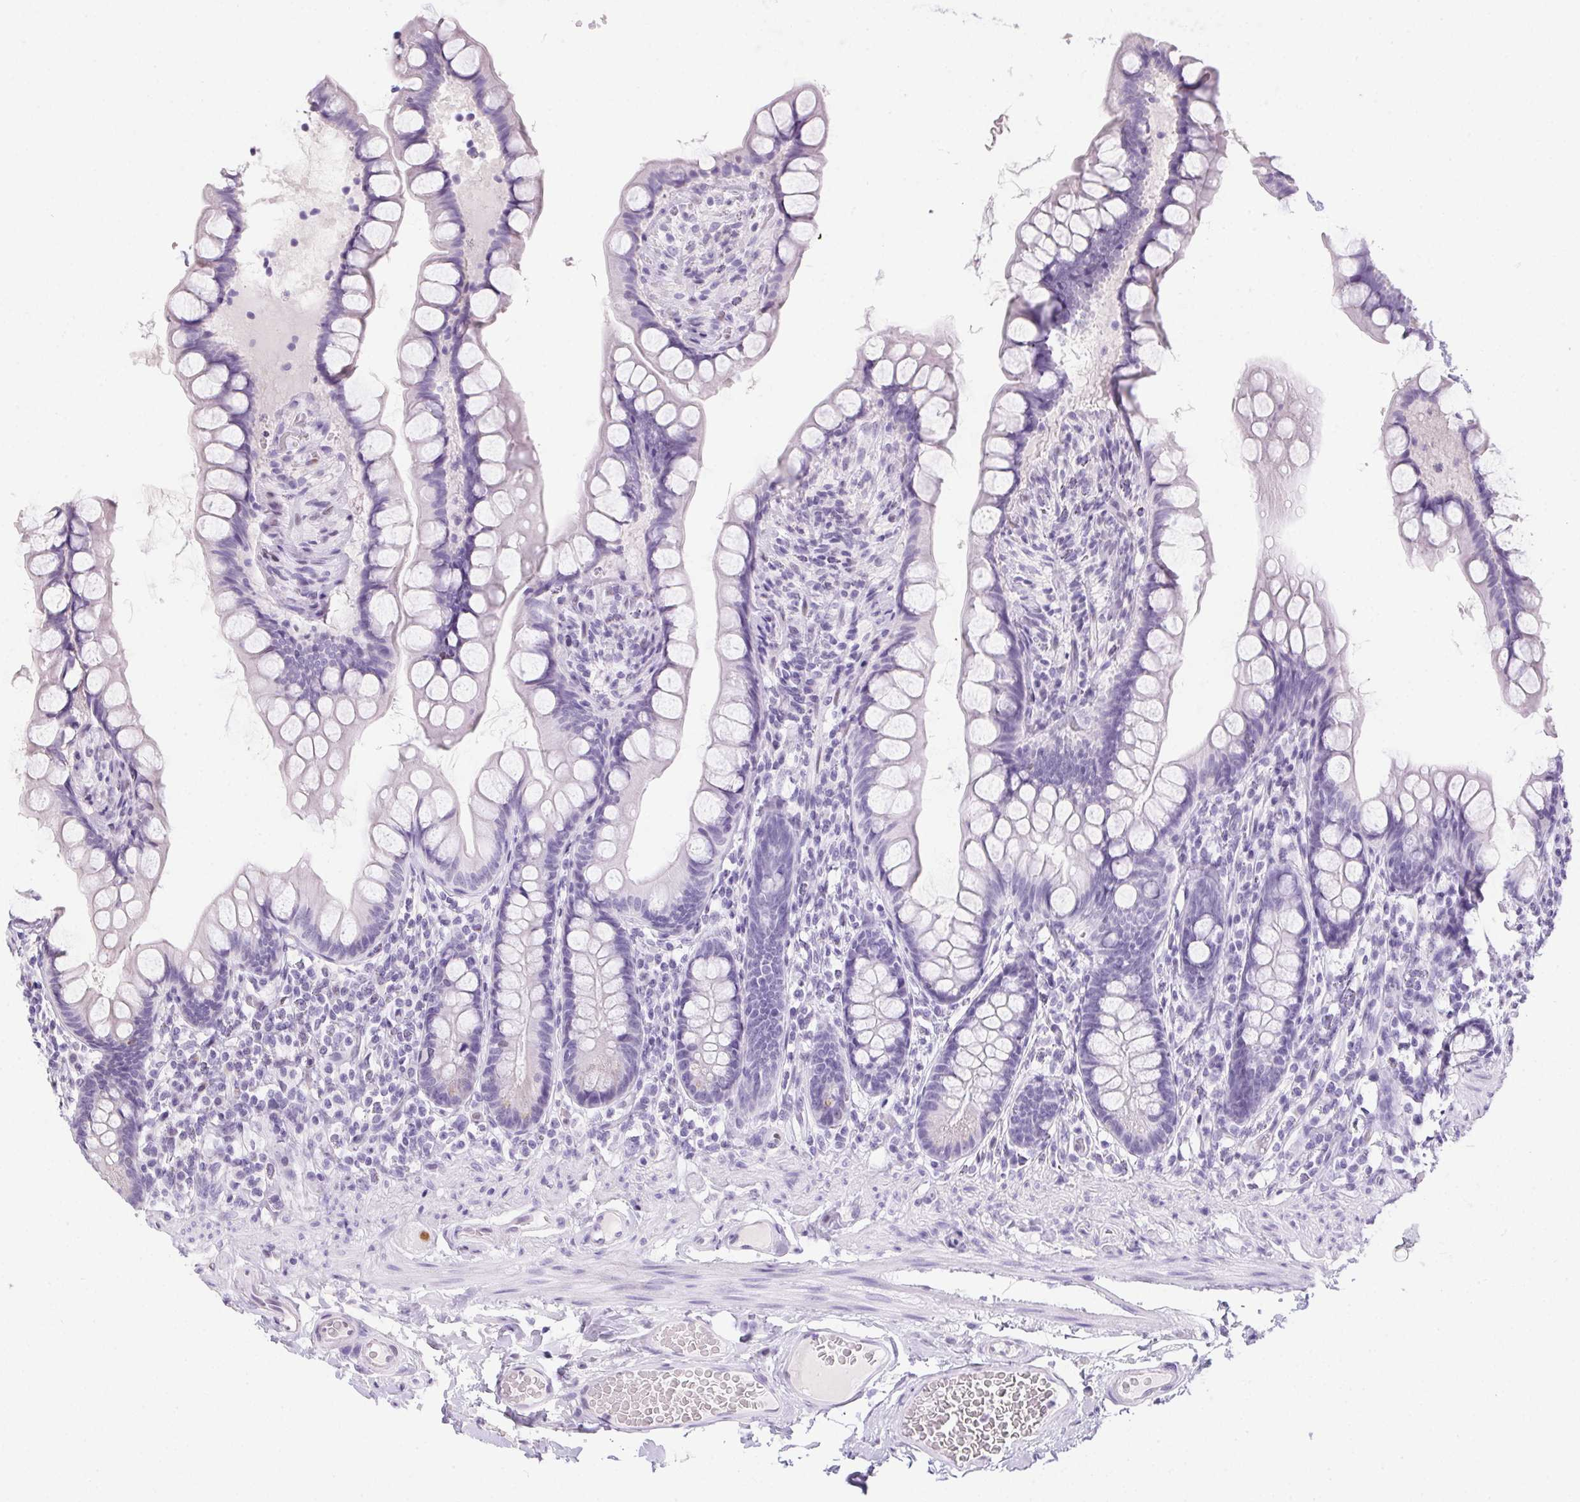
{"staining": {"intensity": "negative", "quantity": "none", "location": "none"}, "tissue": "small intestine", "cell_type": "Glandular cells", "image_type": "normal", "snomed": [{"axis": "morphology", "description": "Normal tissue, NOS"}, {"axis": "topography", "description": "Small intestine"}], "caption": "This image is of unremarkable small intestine stained with IHC to label a protein in brown with the nuclei are counter-stained blue. There is no staining in glandular cells.", "gene": "SP9", "patient": {"sex": "male", "age": 70}}